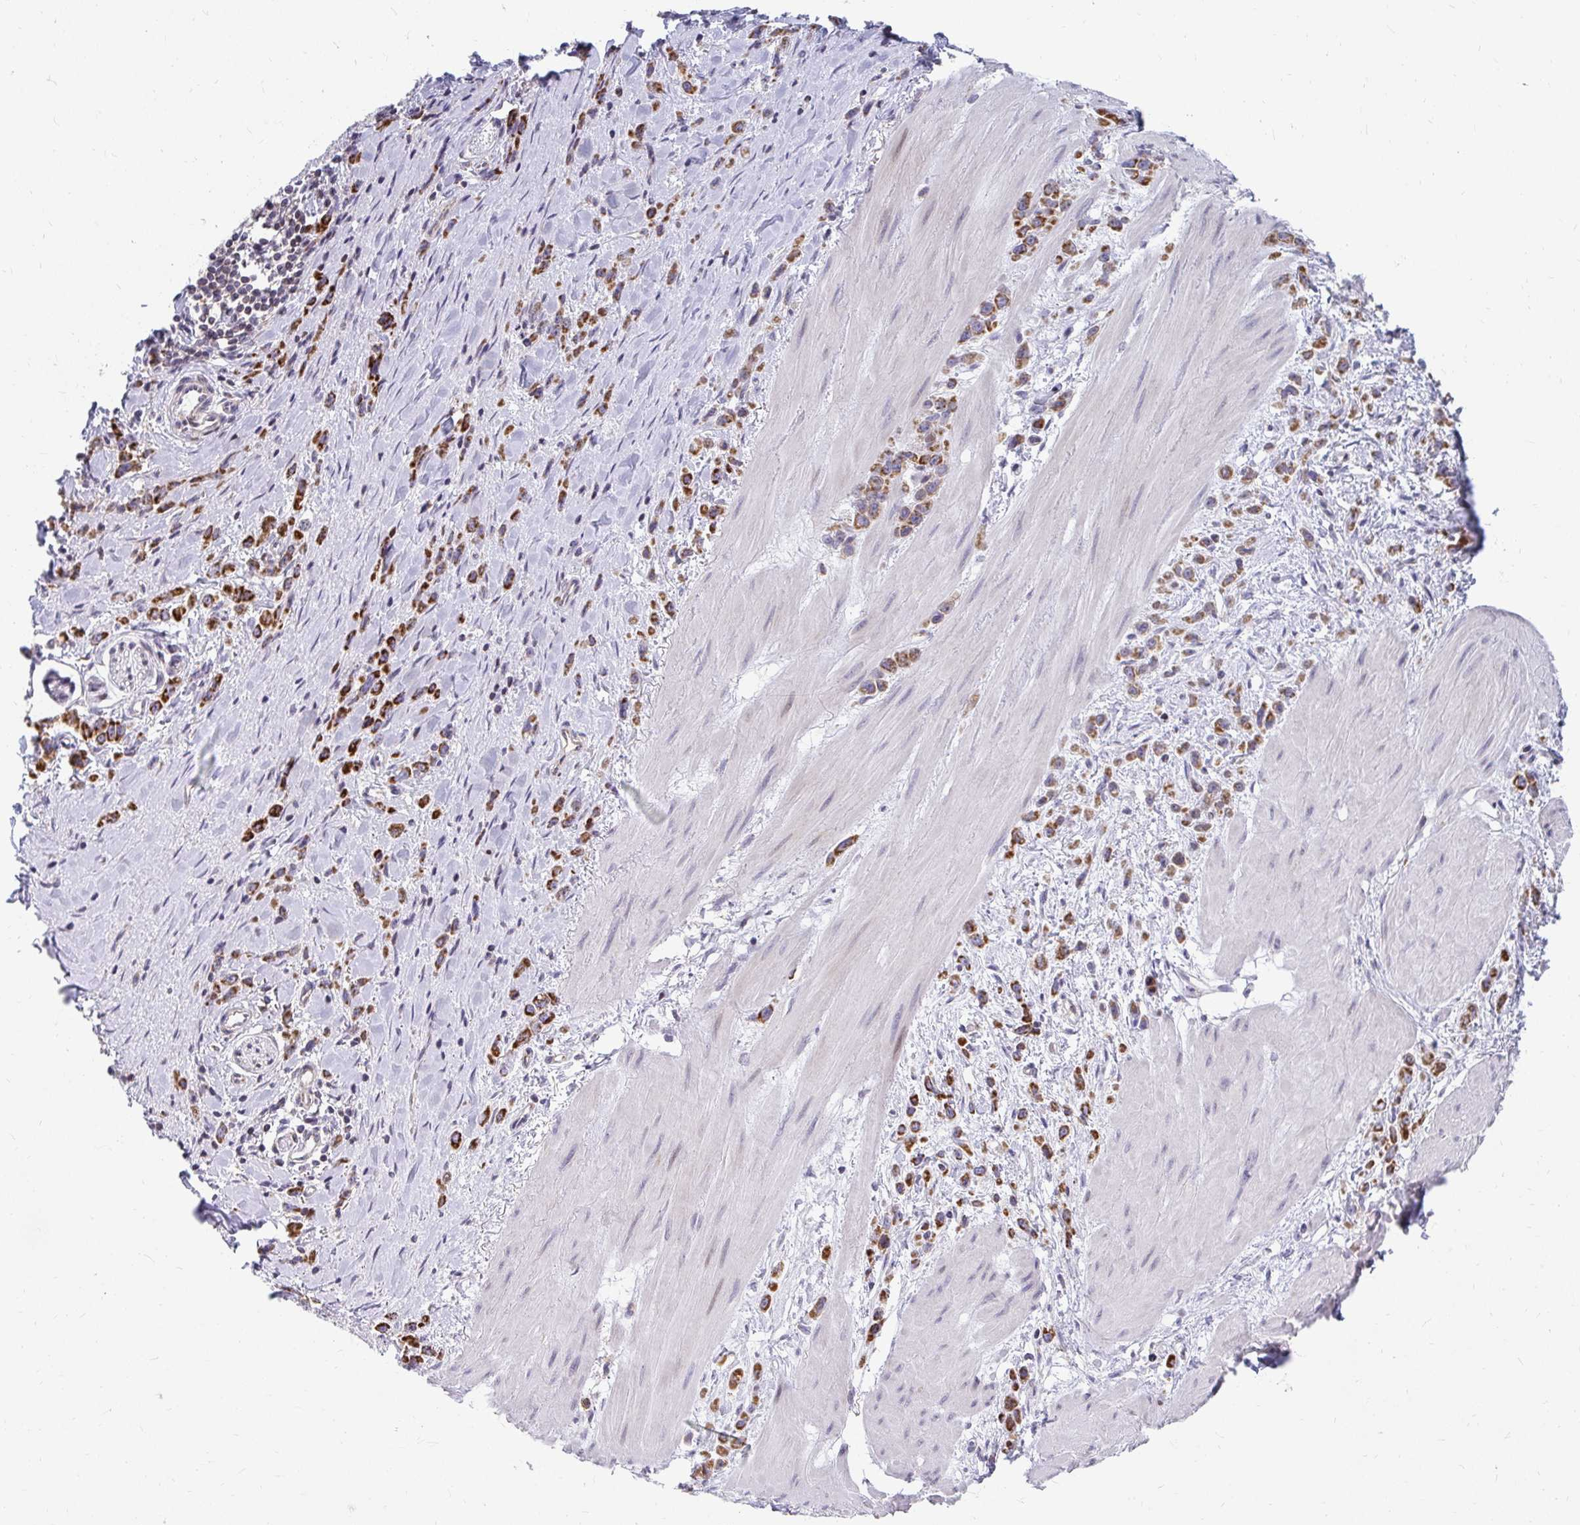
{"staining": {"intensity": "strong", "quantity": ">75%", "location": "cytoplasmic/membranous"}, "tissue": "stomach cancer", "cell_type": "Tumor cells", "image_type": "cancer", "snomed": [{"axis": "morphology", "description": "Adenocarcinoma, NOS"}, {"axis": "topography", "description": "Stomach"}], "caption": "Immunohistochemical staining of human stomach adenocarcinoma shows strong cytoplasmic/membranous protein expression in about >75% of tumor cells.", "gene": "EXOC5", "patient": {"sex": "male", "age": 47}}